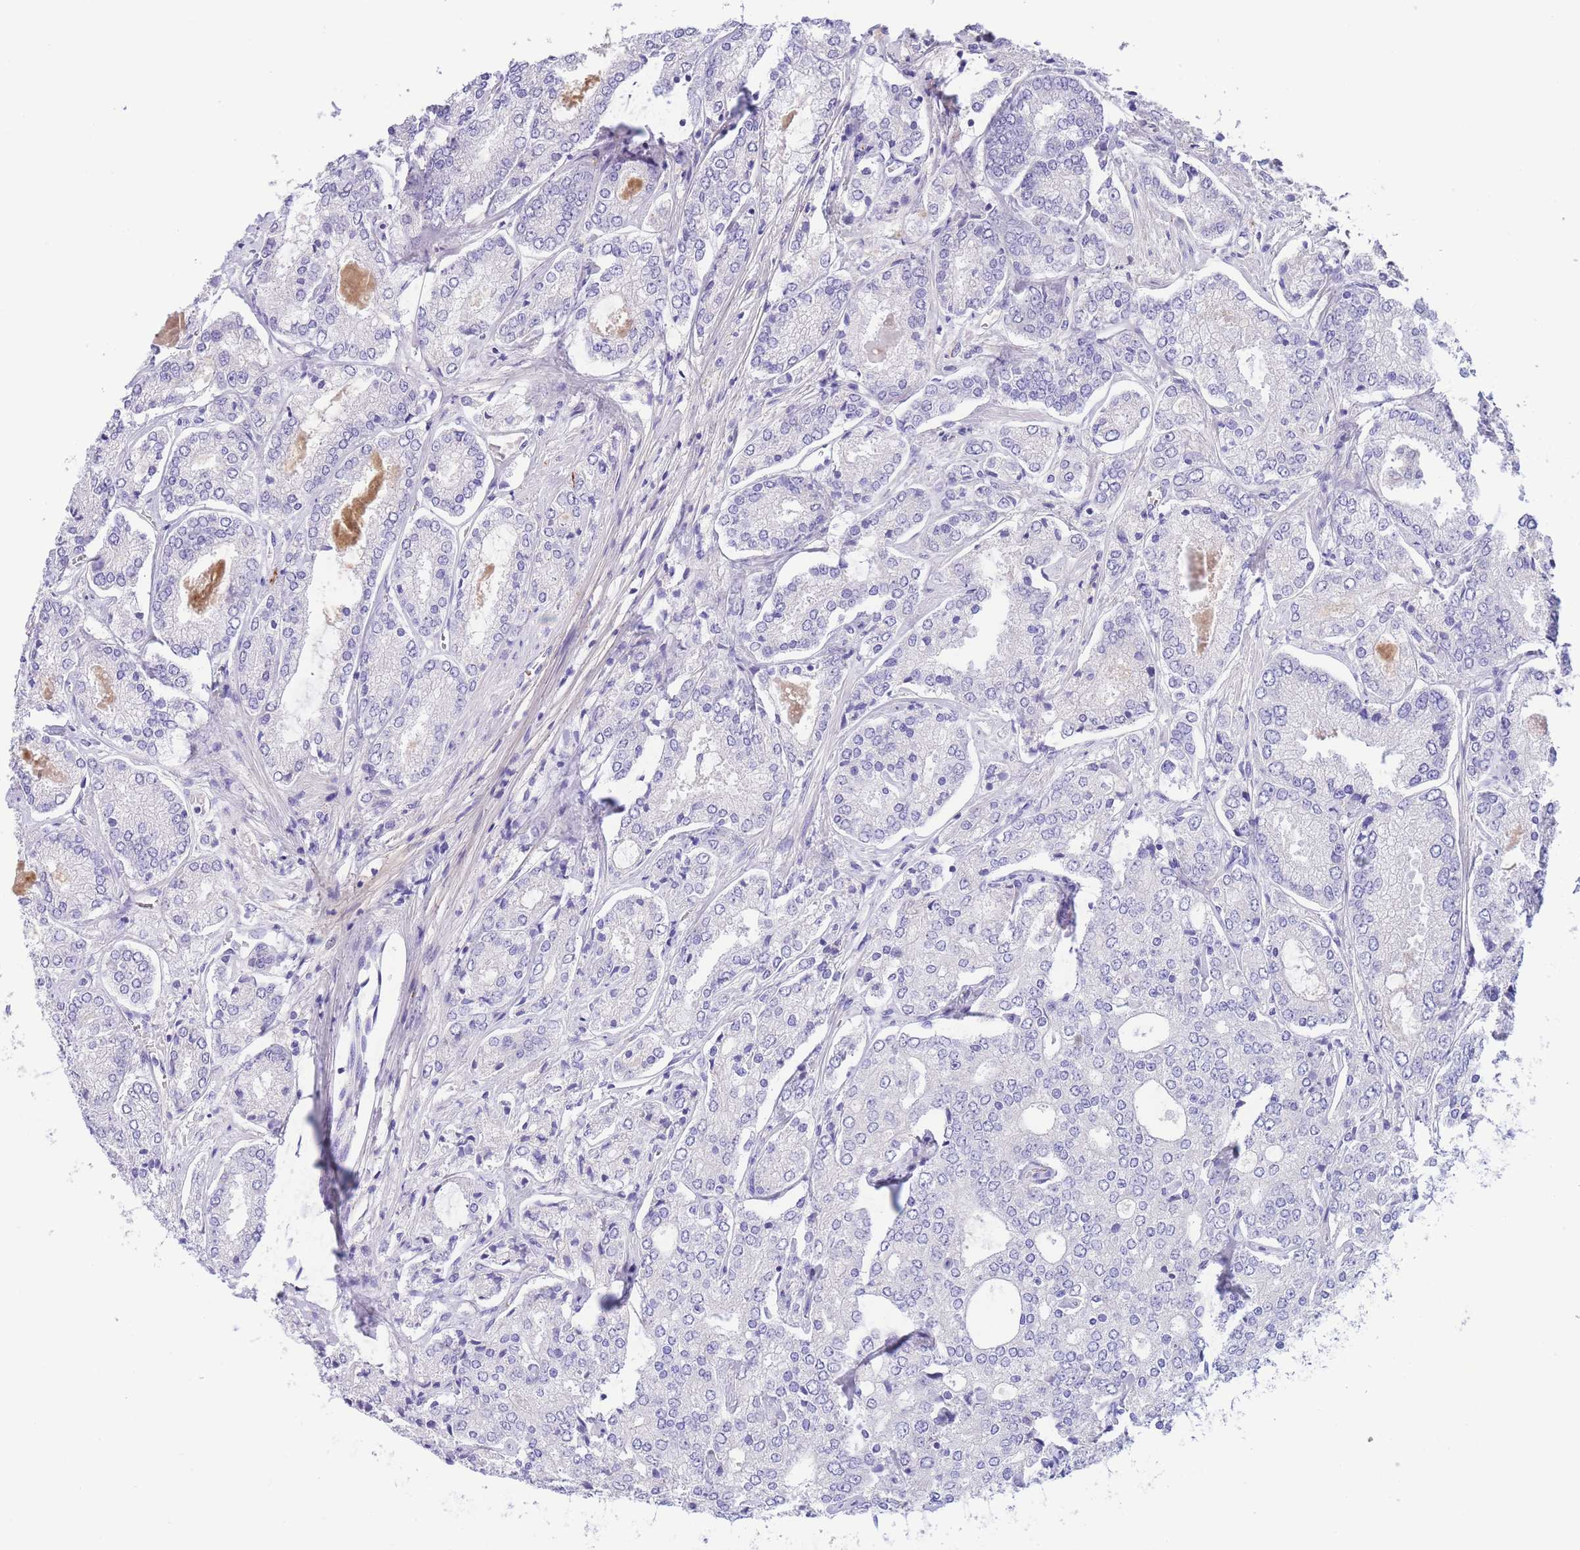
{"staining": {"intensity": "negative", "quantity": "none", "location": "none"}, "tissue": "prostate cancer", "cell_type": "Tumor cells", "image_type": "cancer", "snomed": [{"axis": "morphology", "description": "Adenocarcinoma, High grade"}, {"axis": "topography", "description": "Prostate"}], "caption": "Protein analysis of prostate adenocarcinoma (high-grade) exhibits no significant staining in tumor cells. (Immunohistochemistry (ihc), brightfield microscopy, high magnification).", "gene": "PCDHB3", "patient": {"sex": "male", "age": 63}}